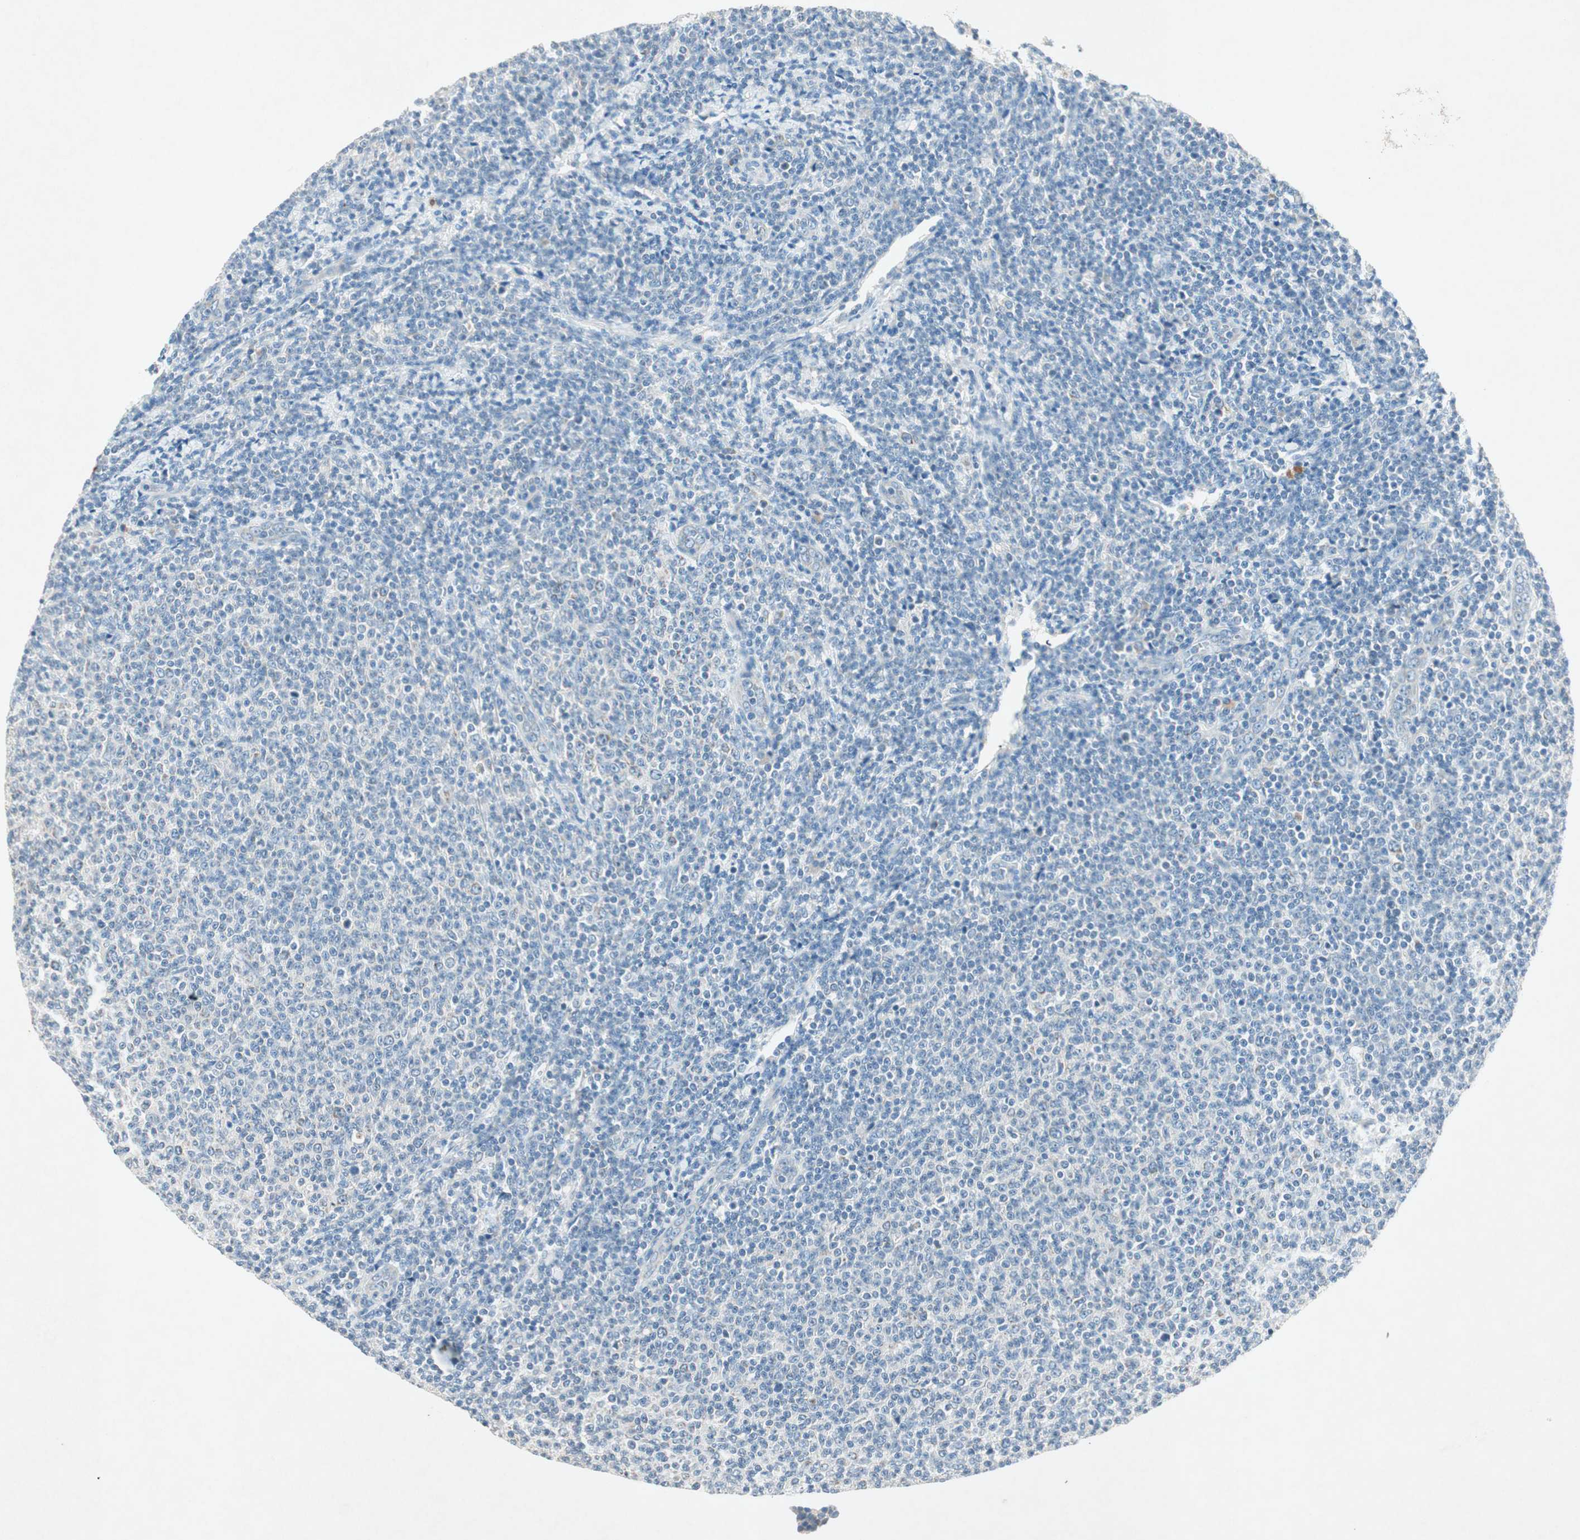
{"staining": {"intensity": "negative", "quantity": "none", "location": "none"}, "tissue": "lymphoma", "cell_type": "Tumor cells", "image_type": "cancer", "snomed": [{"axis": "morphology", "description": "Malignant lymphoma, non-Hodgkin's type, Low grade"}, {"axis": "topography", "description": "Lymph node"}], "caption": "Tumor cells show no significant staining in lymphoma.", "gene": "NKAIN1", "patient": {"sex": "male", "age": 66}}